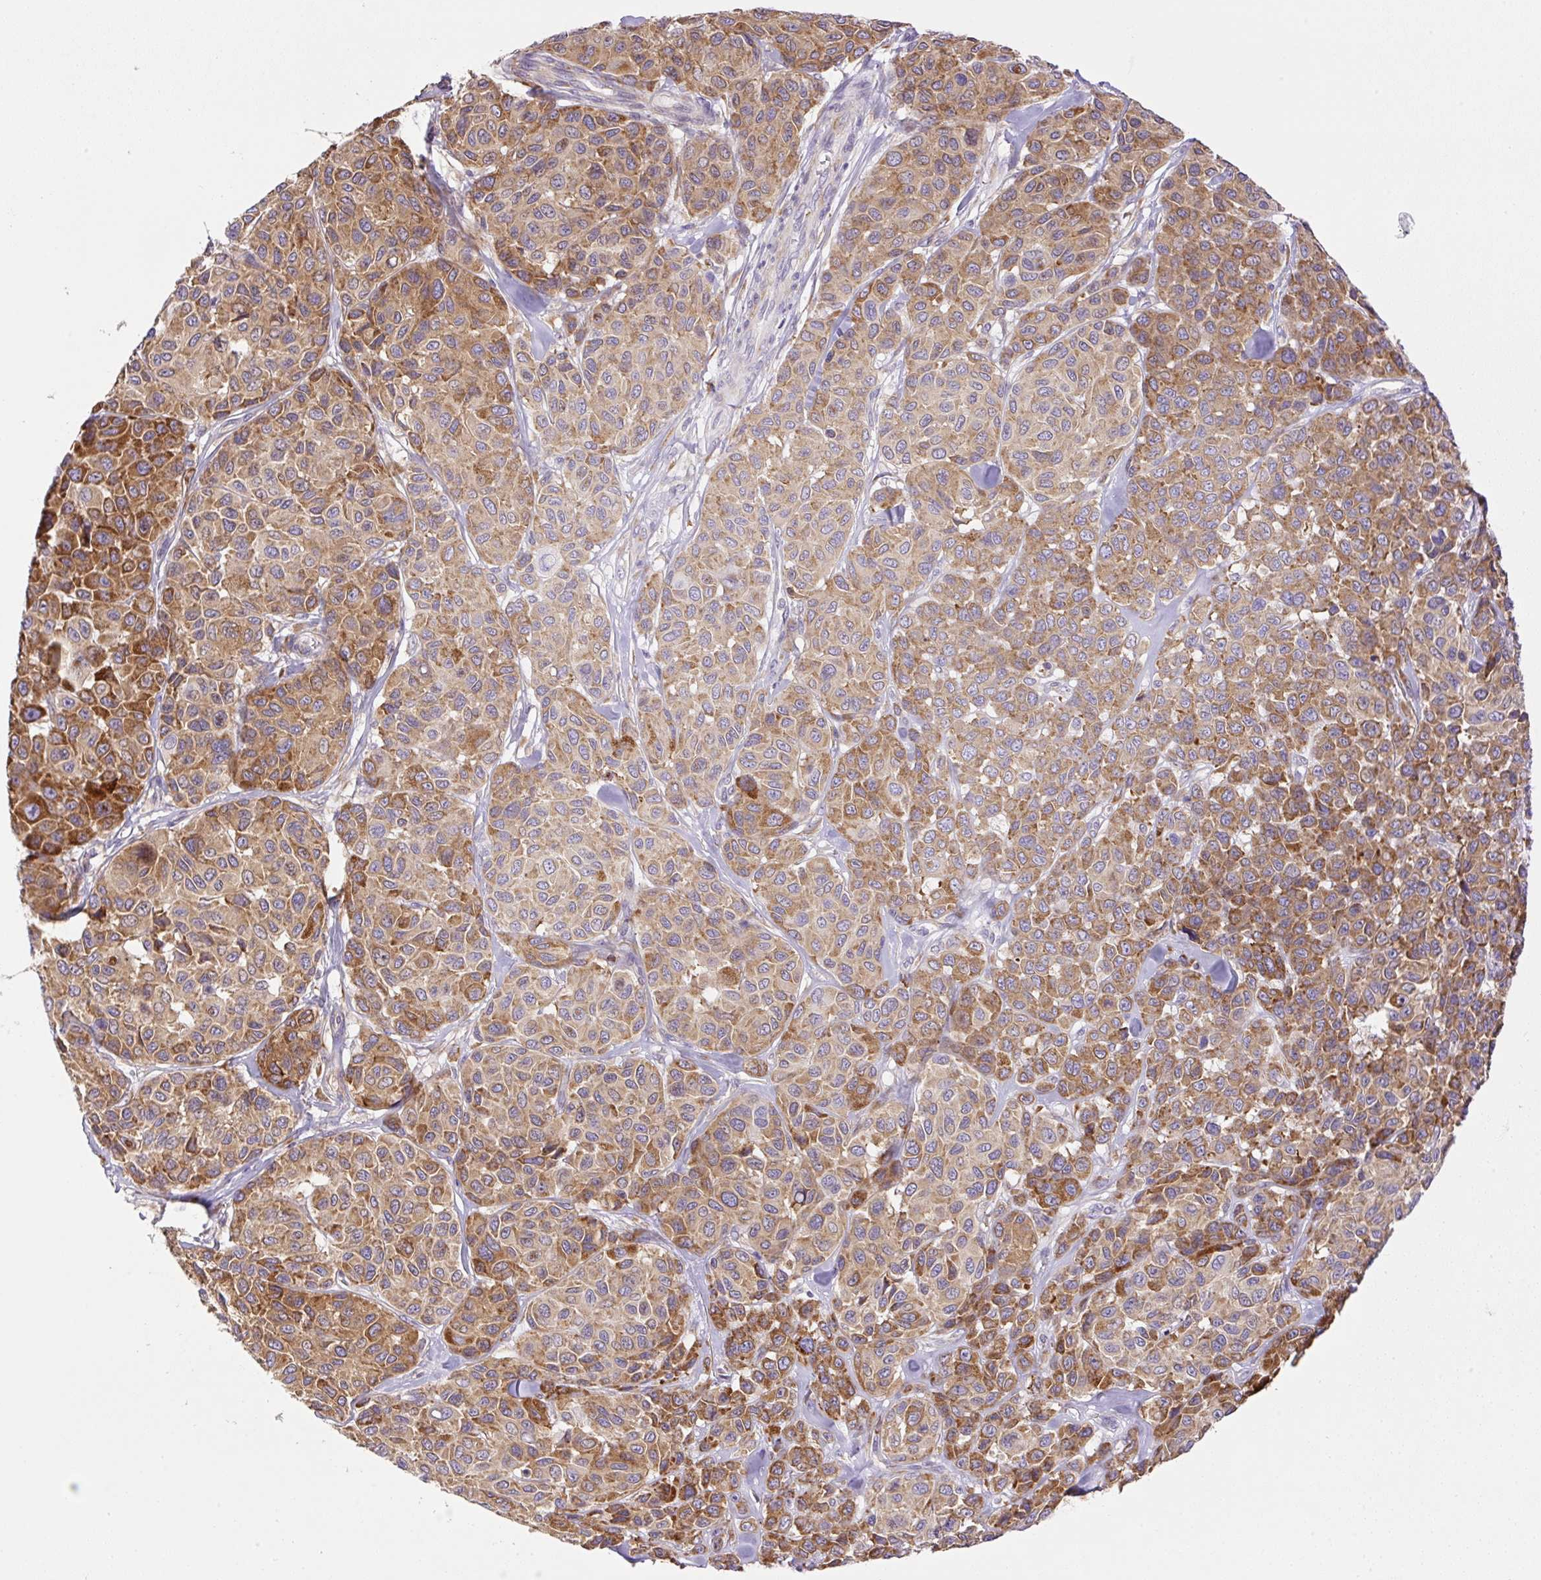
{"staining": {"intensity": "moderate", "quantity": ">75%", "location": "cytoplasmic/membranous"}, "tissue": "melanoma", "cell_type": "Tumor cells", "image_type": "cancer", "snomed": [{"axis": "morphology", "description": "Malignant melanoma, NOS"}, {"axis": "topography", "description": "Skin"}], "caption": "Immunohistochemical staining of malignant melanoma displays medium levels of moderate cytoplasmic/membranous expression in approximately >75% of tumor cells. The protein is shown in brown color, while the nuclei are stained blue.", "gene": "POFUT1", "patient": {"sex": "female", "age": 66}}